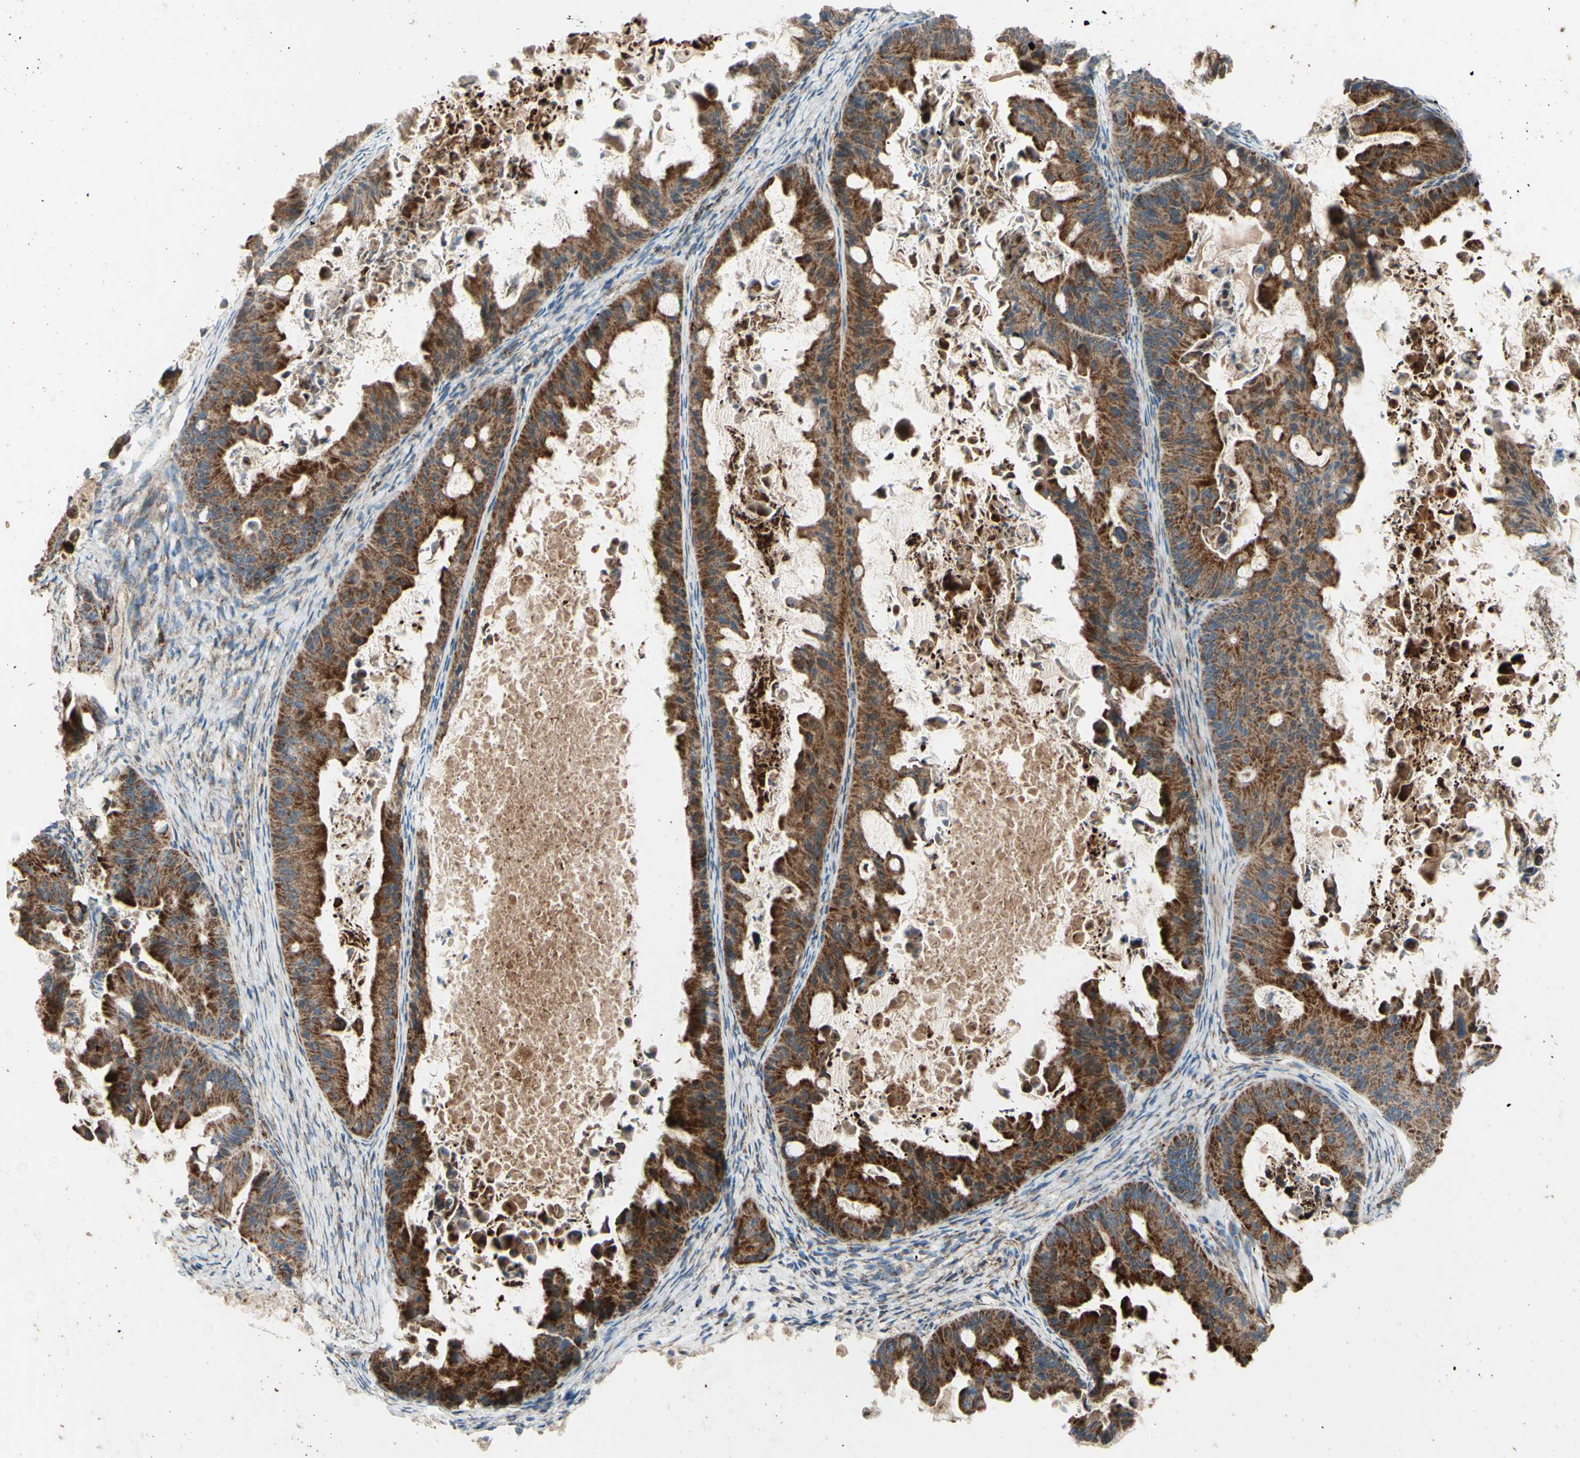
{"staining": {"intensity": "strong", "quantity": ">75%", "location": "cytoplasmic/membranous"}, "tissue": "ovarian cancer", "cell_type": "Tumor cells", "image_type": "cancer", "snomed": [{"axis": "morphology", "description": "Cystadenocarcinoma, mucinous, NOS"}, {"axis": "topography", "description": "Ovary"}], "caption": "The image reveals staining of mucinous cystadenocarcinoma (ovarian), revealing strong cytoplasmic/membranous protein expression (brown color) within tumor cells.", "gene": "RHOT1", "patient": {"sex": "female", "age": 37}}